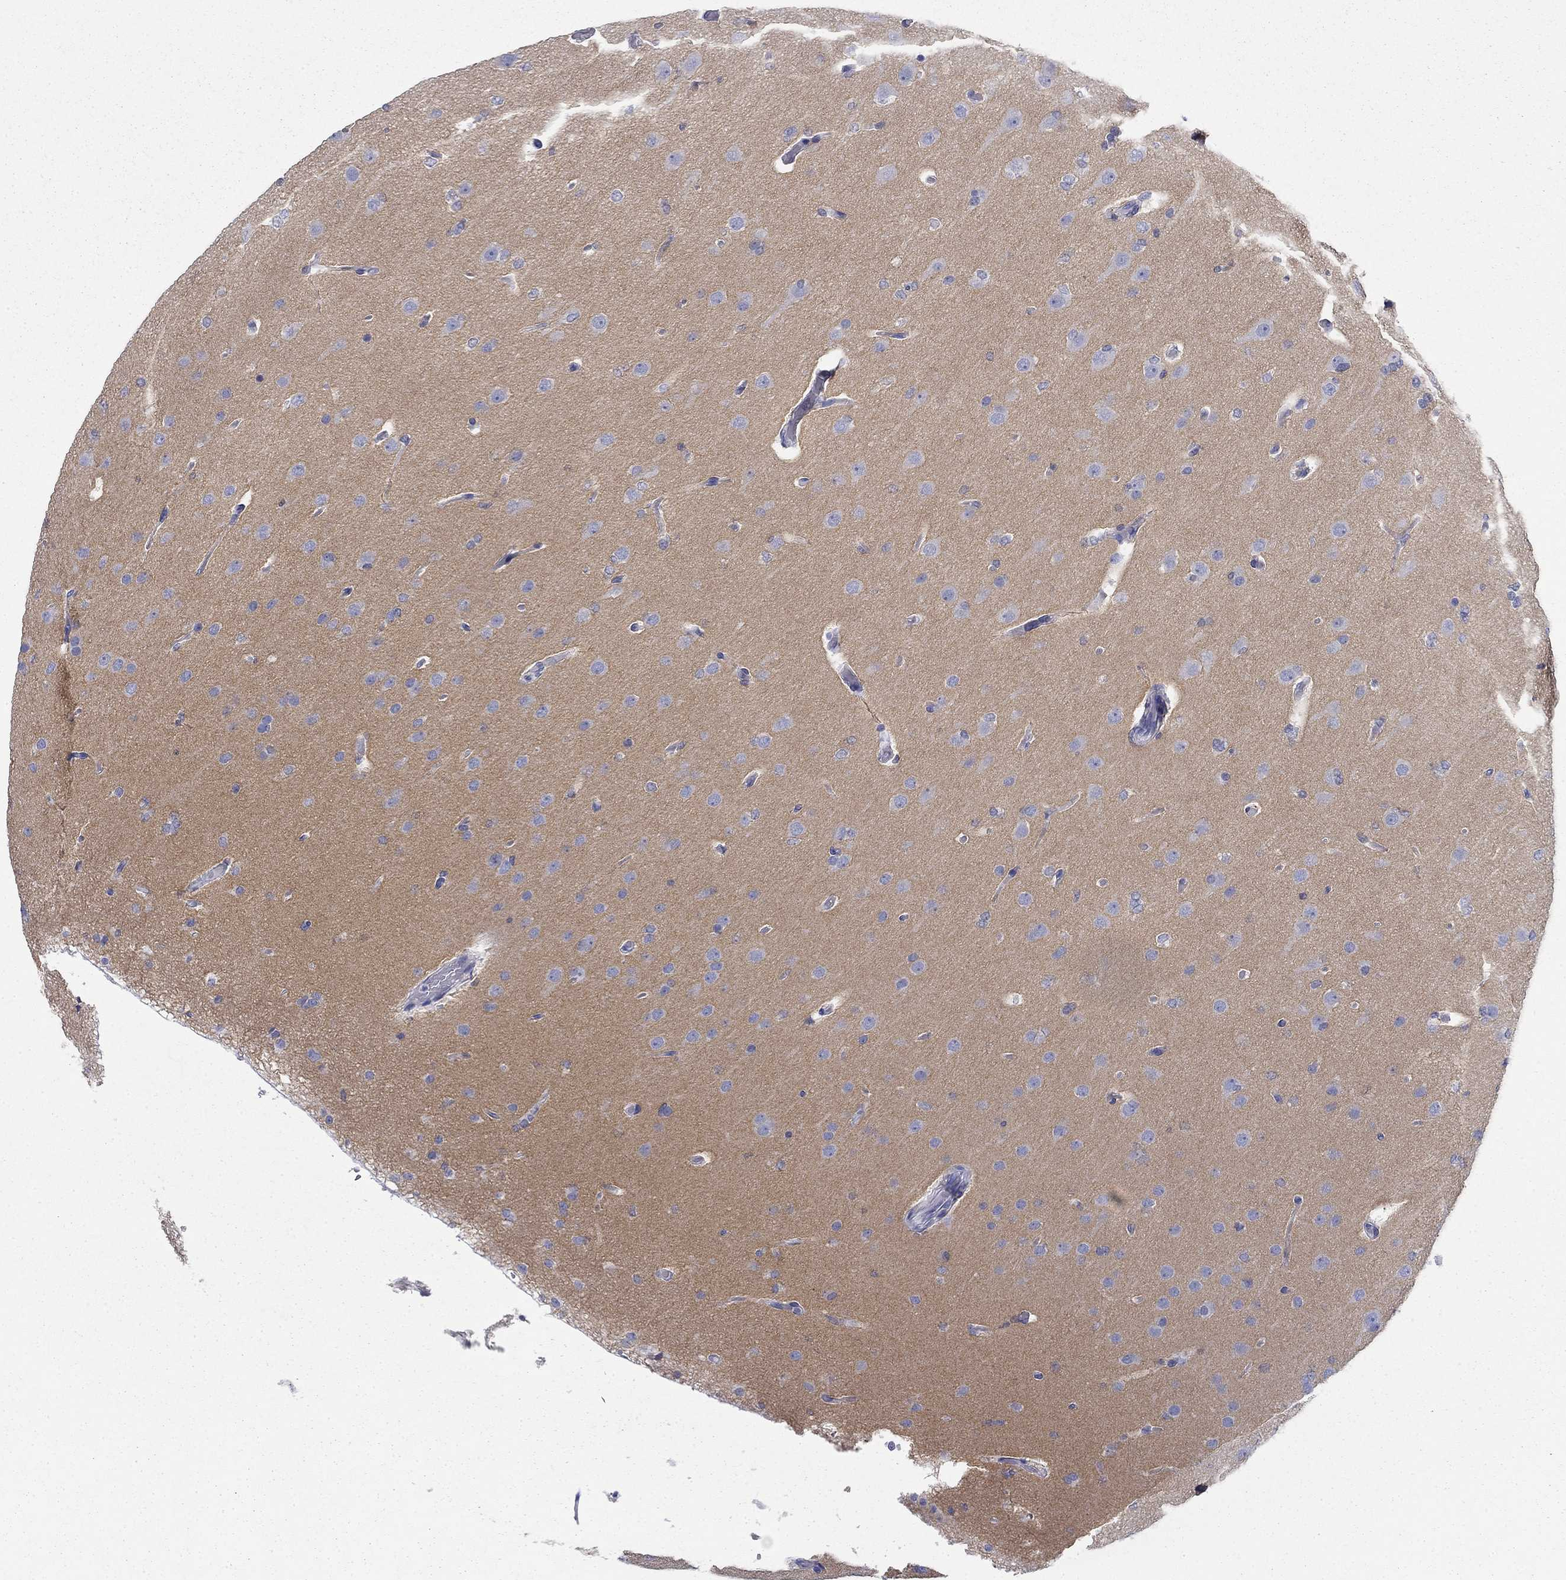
{"staining": {"intensity": "negative", "quantity": "none", "location": "none"}, "tissue": "glioma", "cell_type": "Tumor cells", "image_type": "cancer", "snomed": [{"axis": "morphology", "description": "Glioma, malignant, Low grade"}, {"axis": "topography", "description": "Brain"}], "caption": "Immunohistochemical staining of human malignant glioma (low-grade) shows no significant expression in tumor cells.", "gene": "GPC1", "patient": {"sex": "male", "age": 41}}